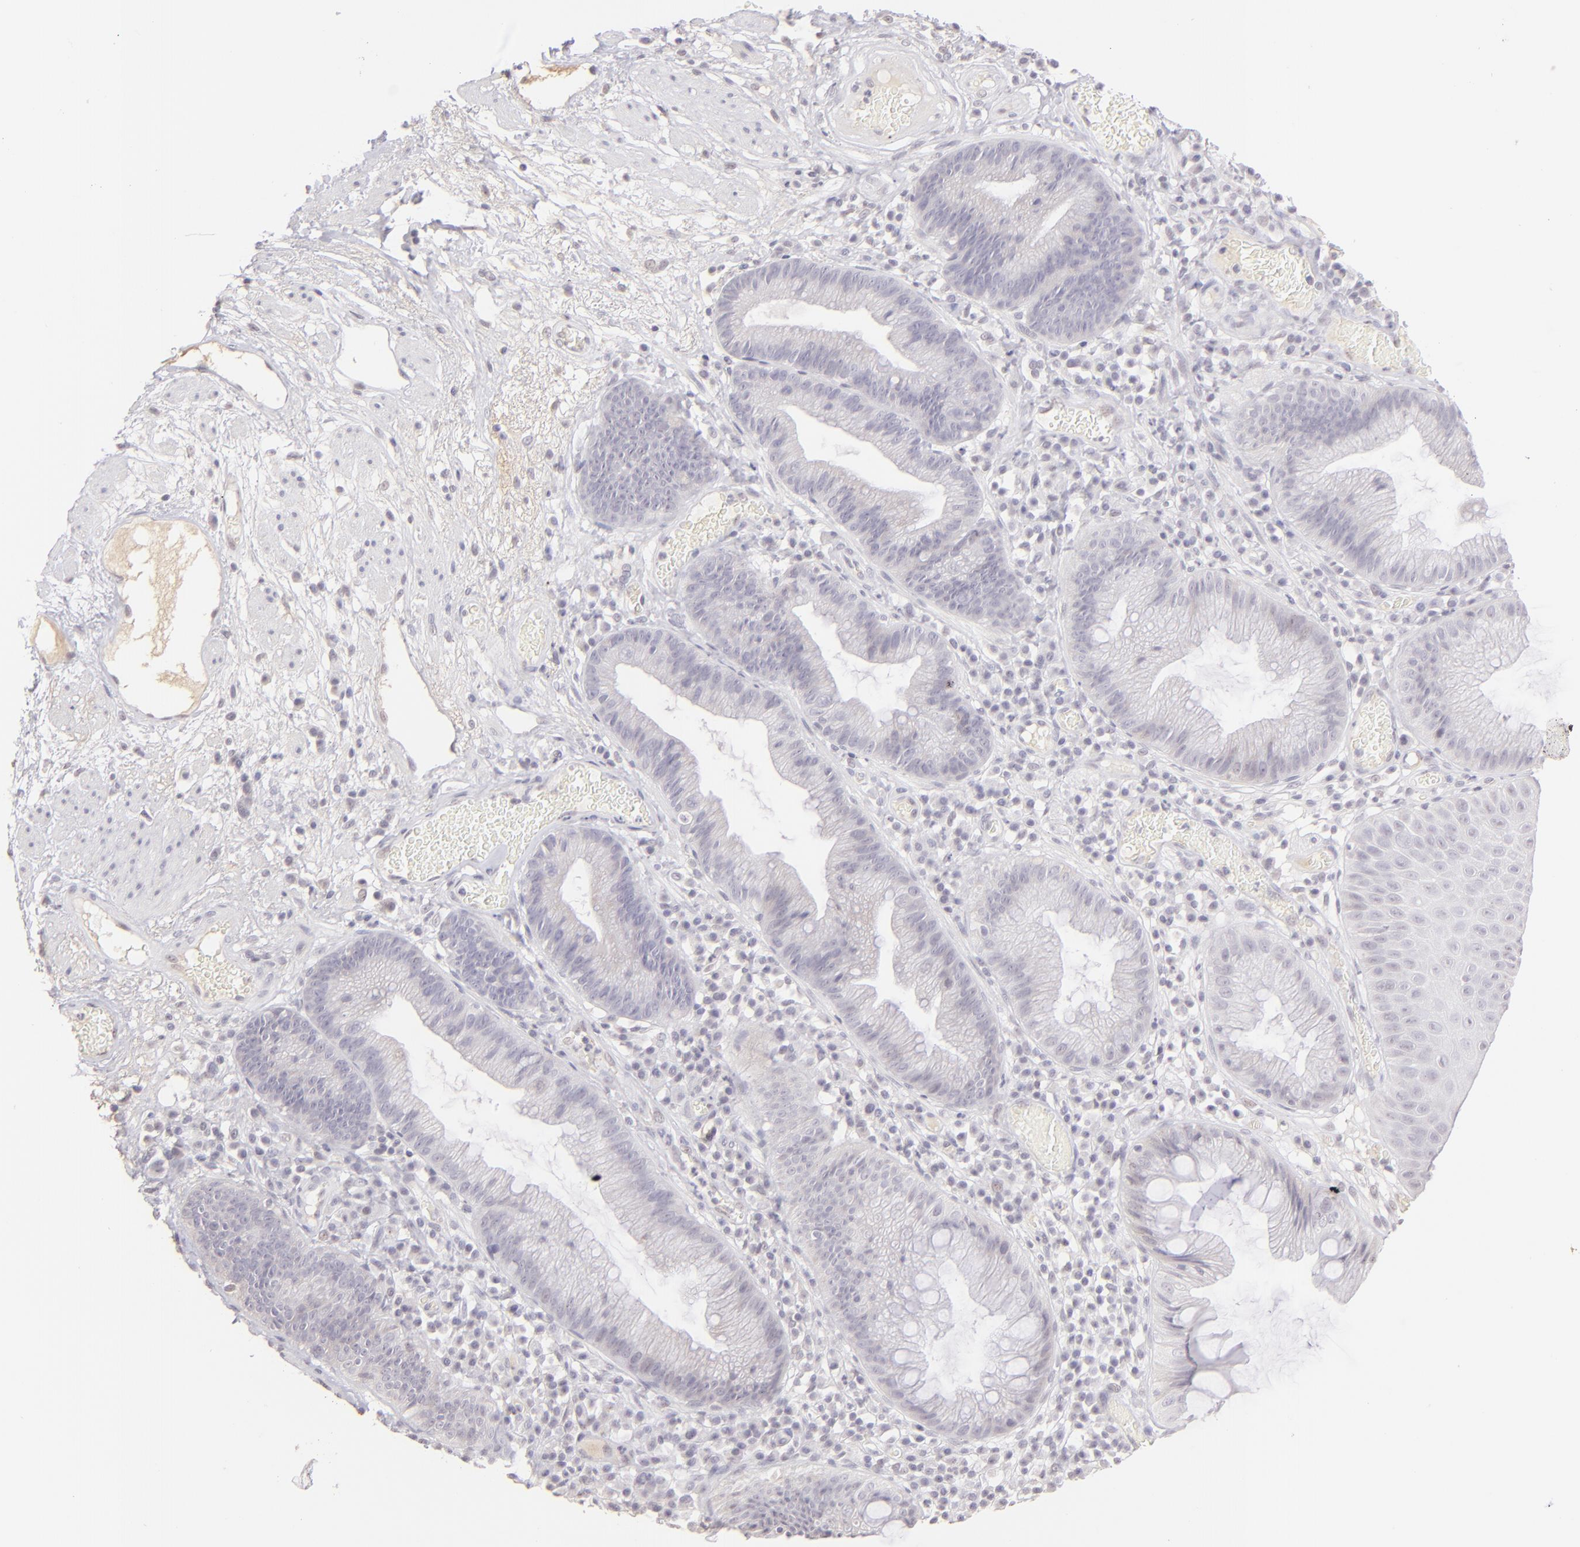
{"staining": {"intensity": "weak", "quantity": "<25%", "location": "cytoplasmic/membranous"}, "tissue": "skin", "cell_type": "Epidermal cells", "image_type": "normal", "snomed": [{"axis": "morphology", "description": "Normal tissue, NOS"}, {"axis": "morphology", "description": "Hemorrhoids"}, {"axis": "morphology", "description": "Inflammation, NOS"}, {"axis": "topography", "description": "Anal"}], "caption": "This histopathology image is of normal skin stained with immunohistochemistry (IHC) to label a protein in brown with the nuclei are counter-stained blue. There is no positivity in epidermal cells.", "gene": "MAGEA1", "patient": {"sex": "male", "age": 60}}